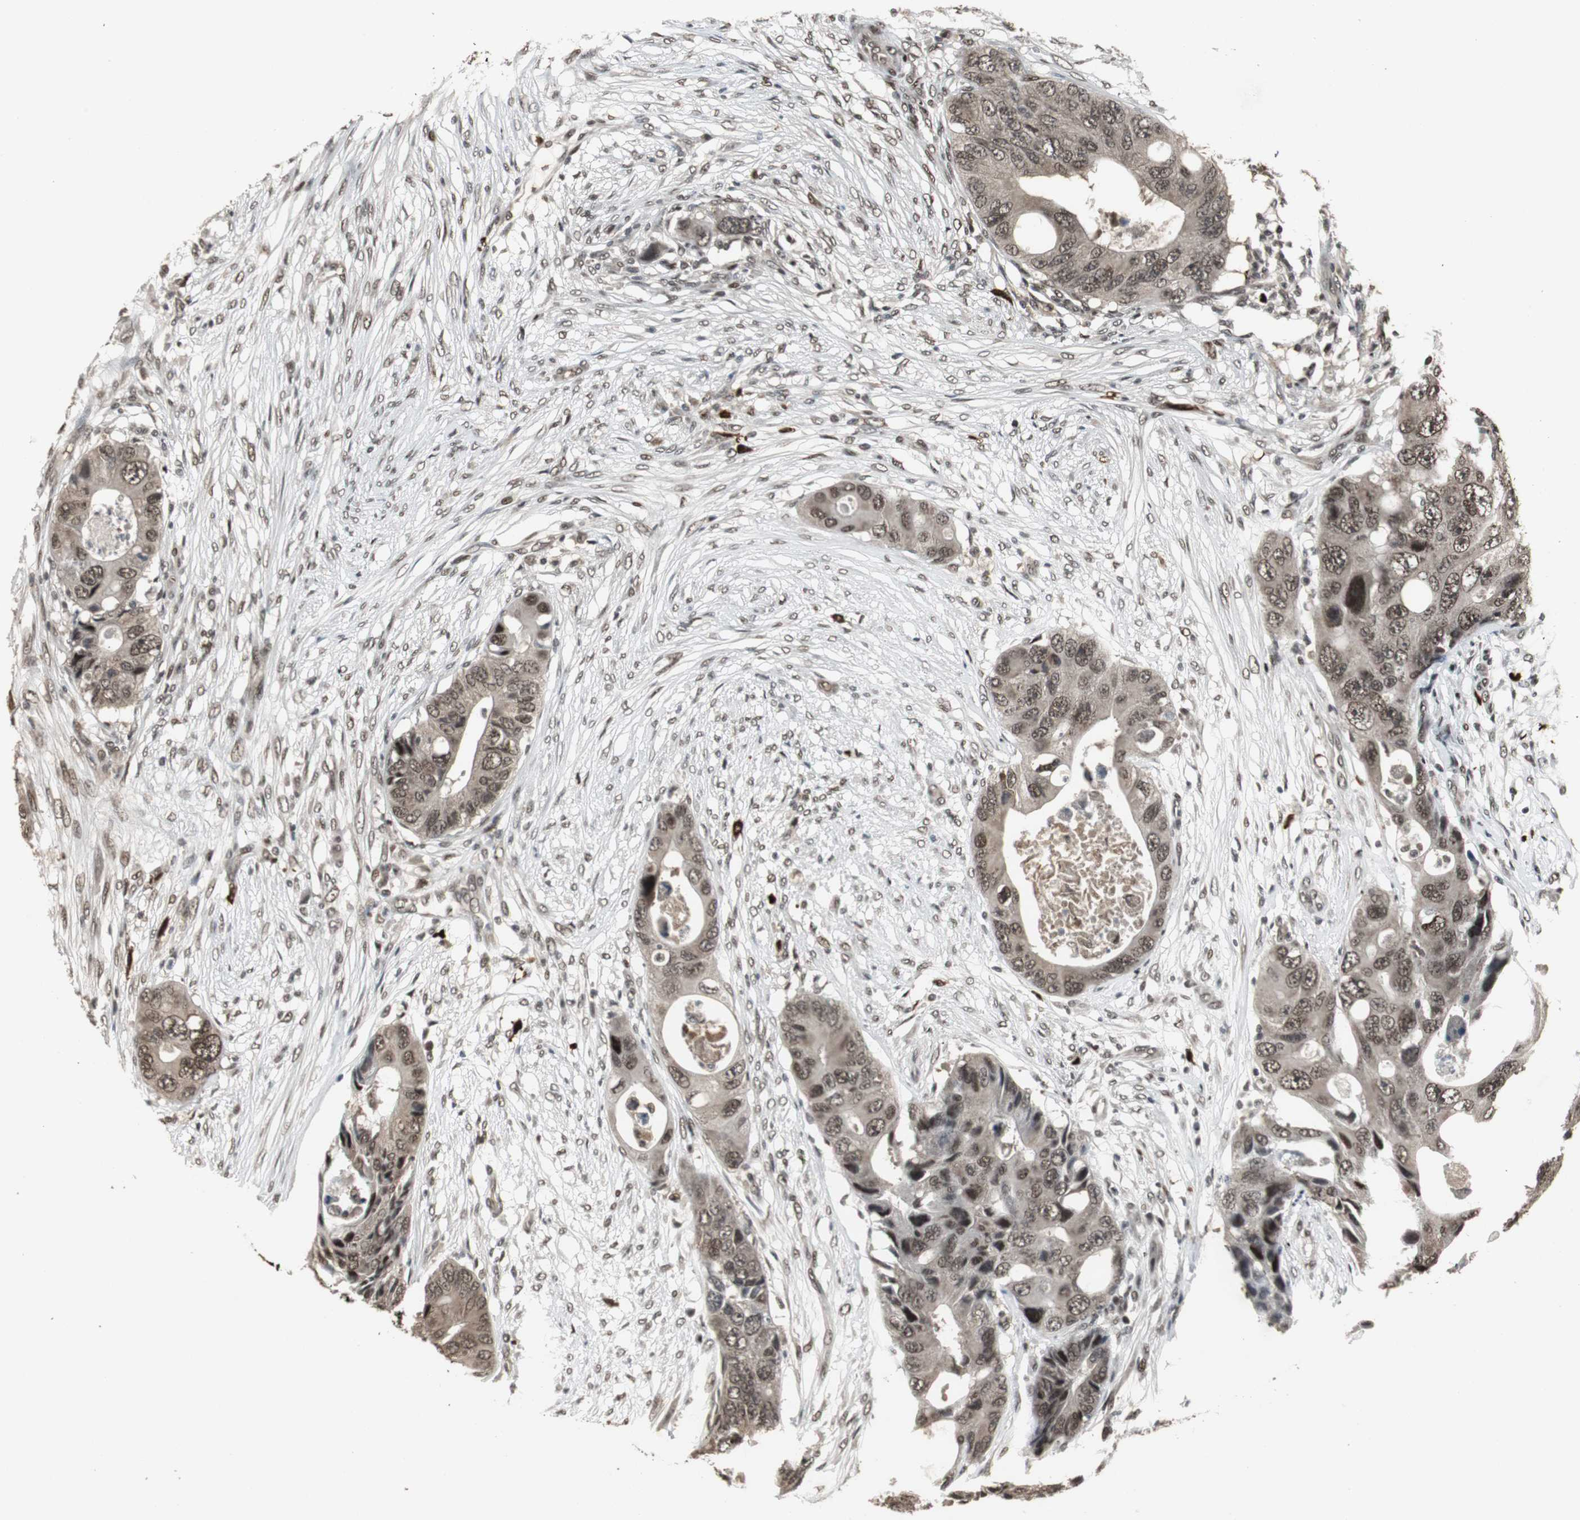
{"staining": {"intensity": "moderate", "quantity": ">75%", "location": "cytoplasmic/membranous,nuclear"}, "tissue": "colorectal cancer", "cell_type": "Tumor cells", "image_type": "cancer", "snomed": [{"axis": "morphology", "description": "Adenocarcinoma, NOS"}, {"axis": "topography", "description": "Colon"}], "caption": "This histopathology image exhibits IHC staining of human colorectal cancer, with medium moderate cytoplasmic/membranous and nuclear staining in about >75% of tumor cells.", "gene": "TAF5", "patient": {"sex": "male", "age": 71}}